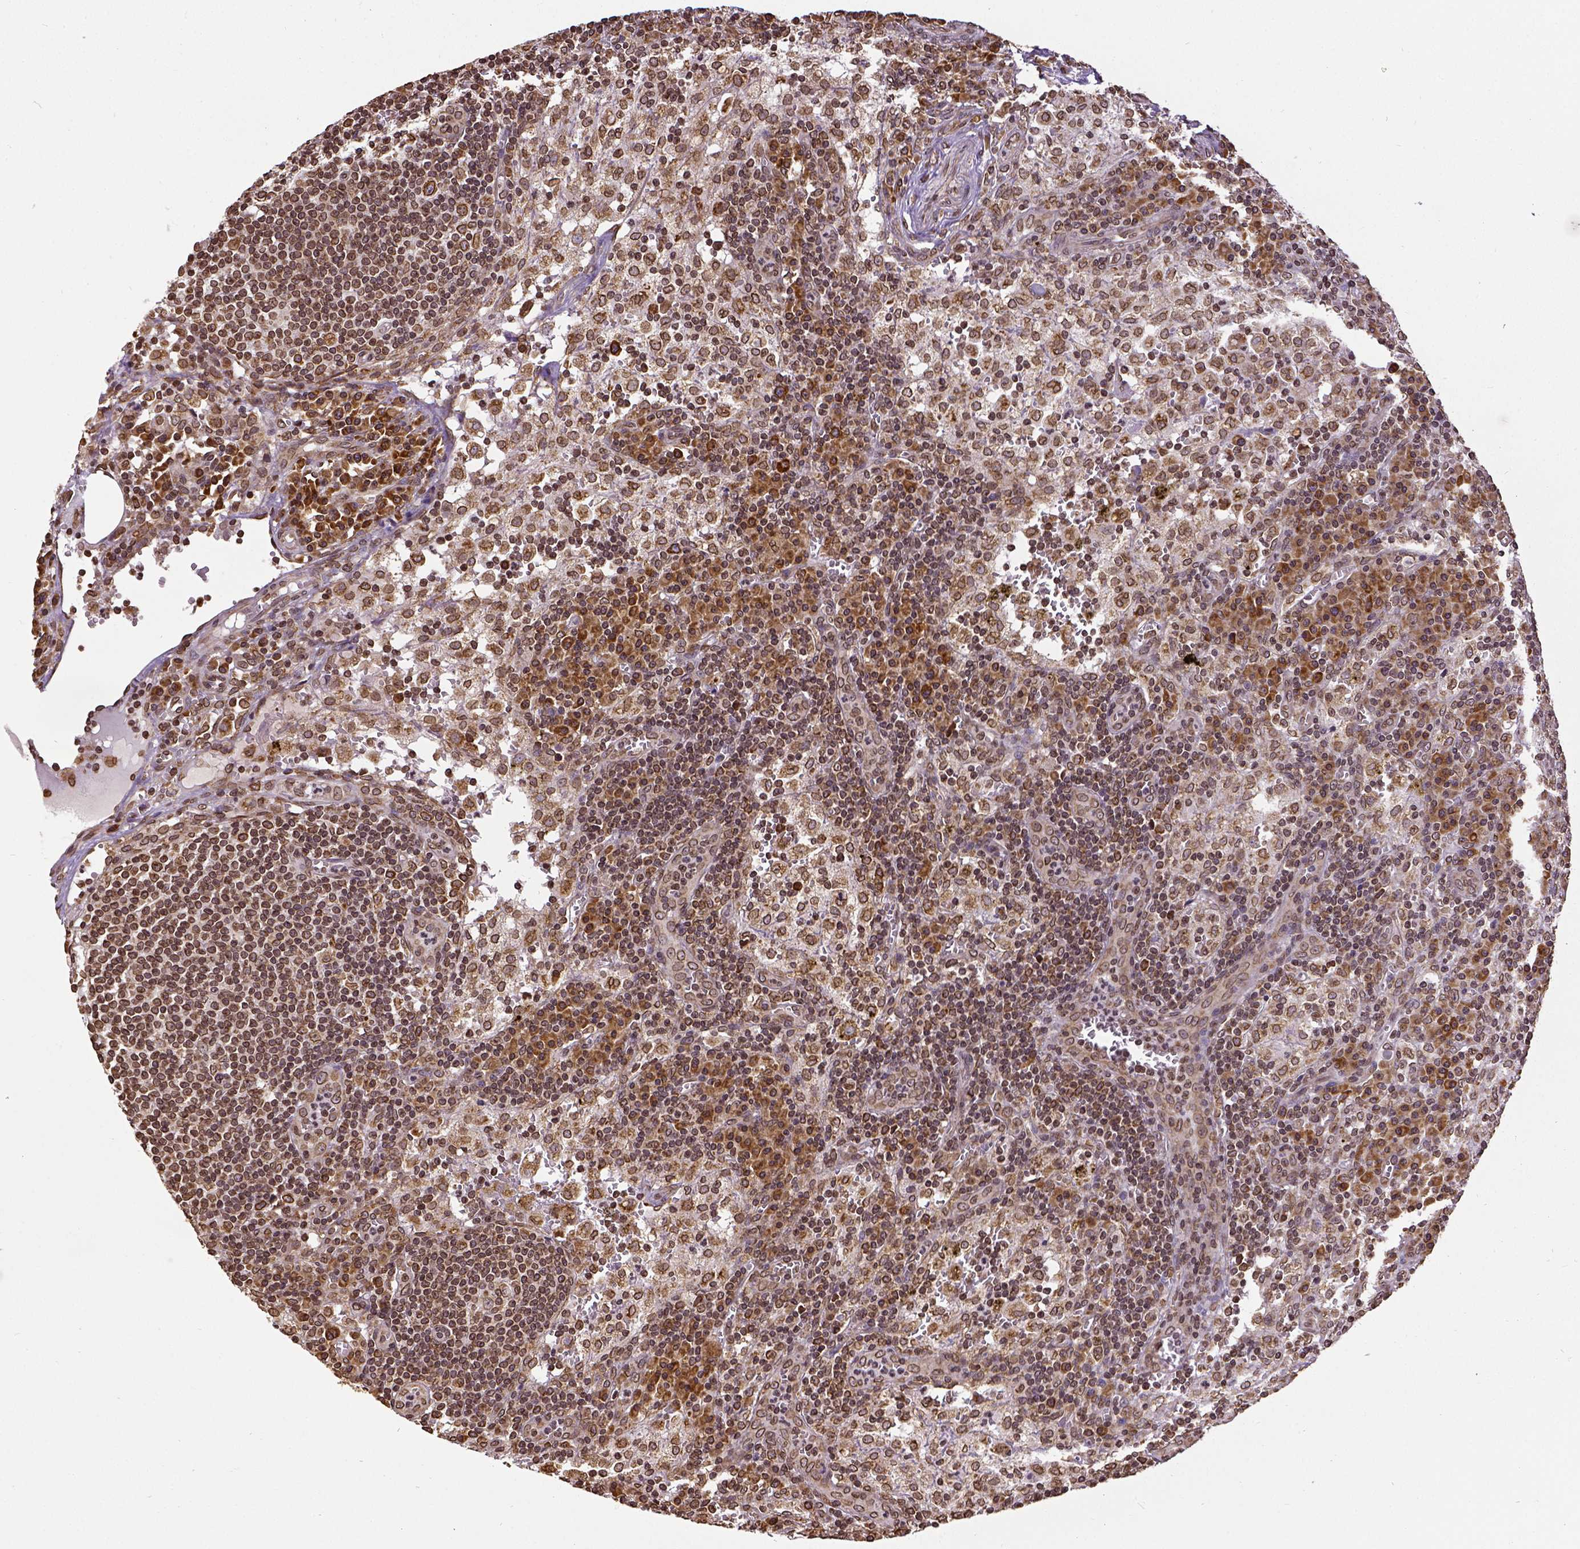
{"staining": {"intensity": "strong", "quantity": "25%-75%", "location": "cytoplasmic/membranous,nuclear"}, "tissue": "lymph node", "cell_type": "Non-germinal center cells", "image_type": "normal", "snomed": [{"axis": "morphology", "description": "Normal tissue, NOS"}, {"axis": "topography", "description": "Lymph node"}], "caption": "A high amount of strong cytoplasmic/membranous,nuclear staining is identified in approximately 25%-75% of non-germinal center cells in normal lymph node. Ihc stains the protein of interest in brown and the nuclei are stained blue.", "gene": "MTDH", "patient": {"sex": "male", "age": 62}}